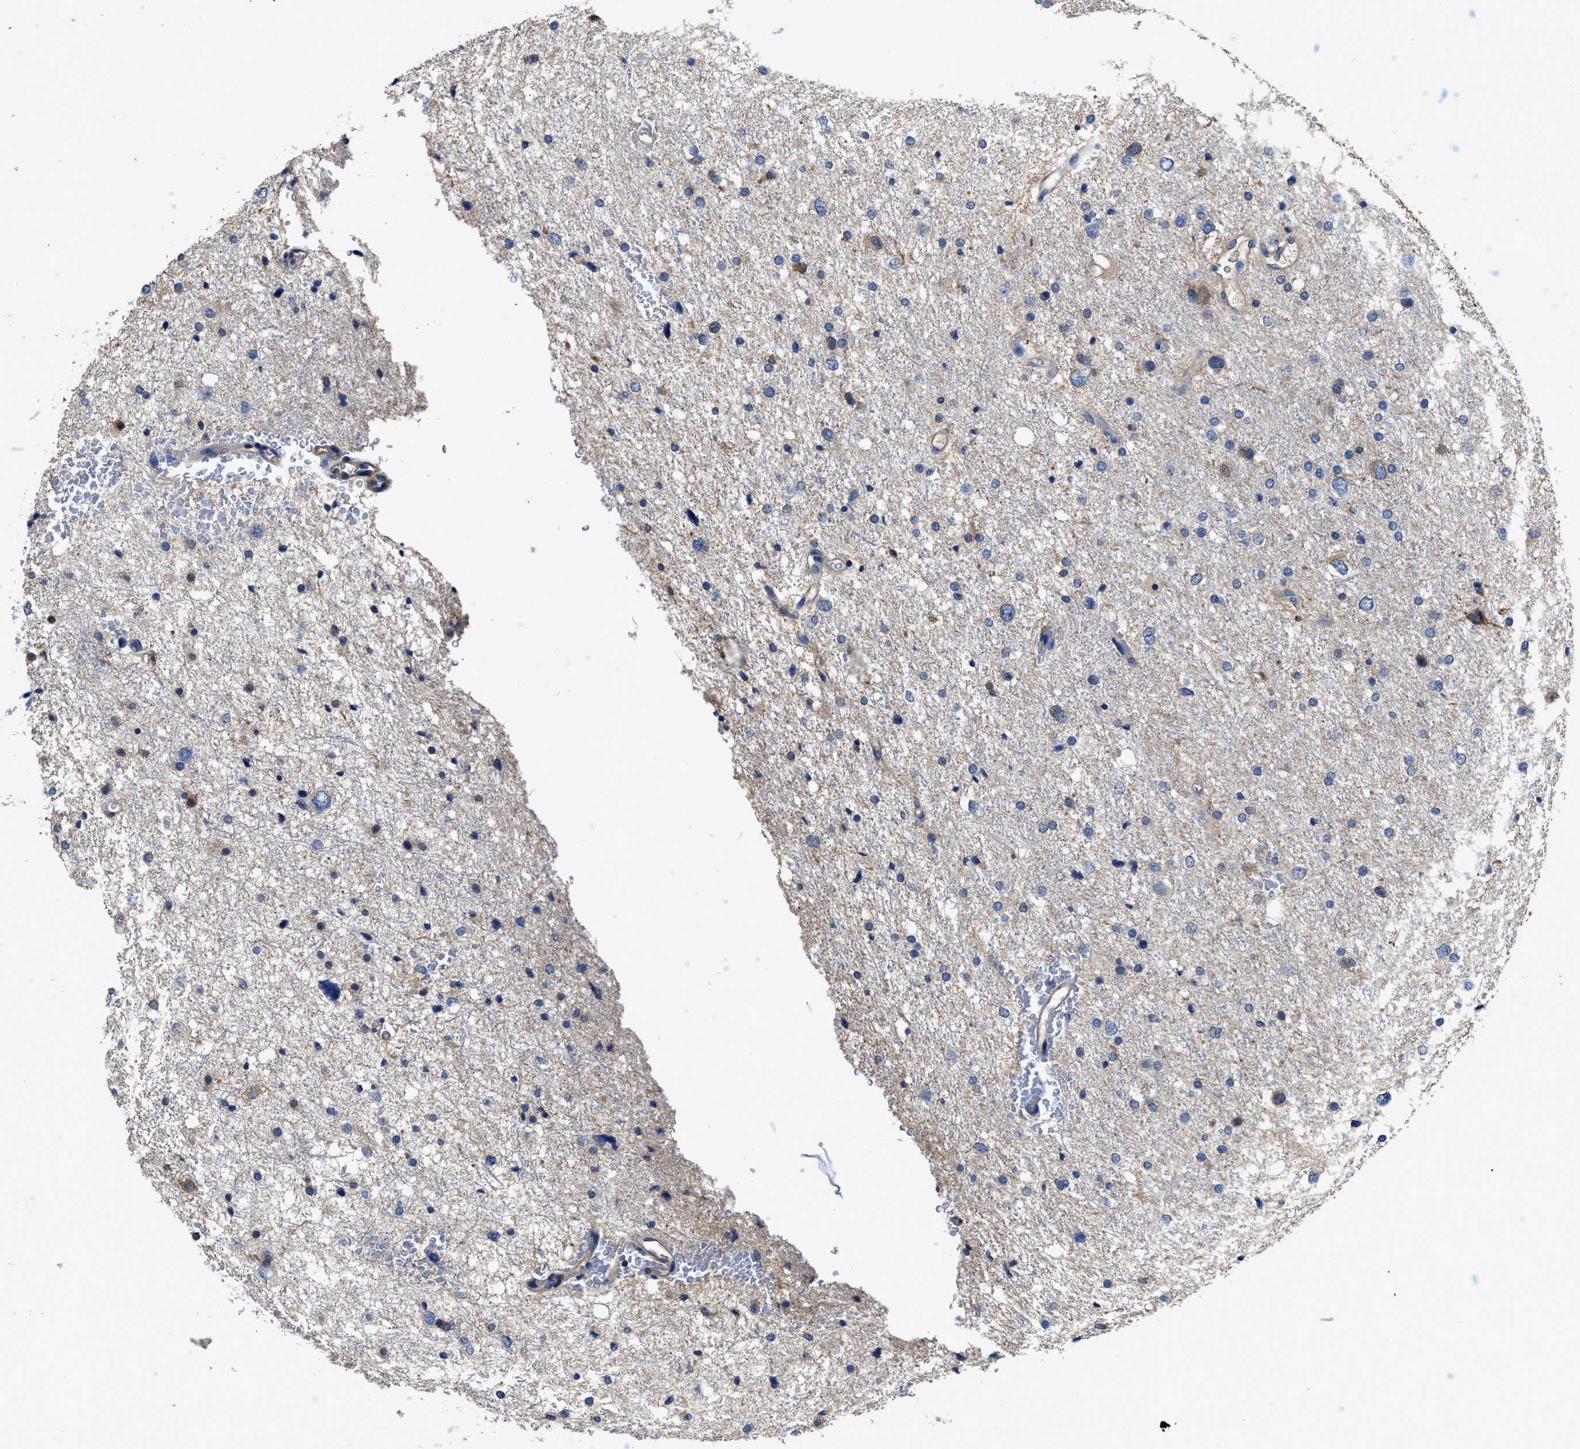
{"staining": {"intensity": "weak", "quantity": "<25%", "location": "cytoplasmic/membranous"}, "tissue": "glioma", "cell_type": "Tumor cells", "image_type": "cancer", "snomed": [{"axis": "morphology", "description": "Glioma, malignant, Low grade"}, {"axis": "topography", "description": "Brain"}], "caption": "The photomicrograph demonstrates no staining of tumor cells in glioma.", "gene": "PKM", "patient": {"sex": "female", "age": 37}}